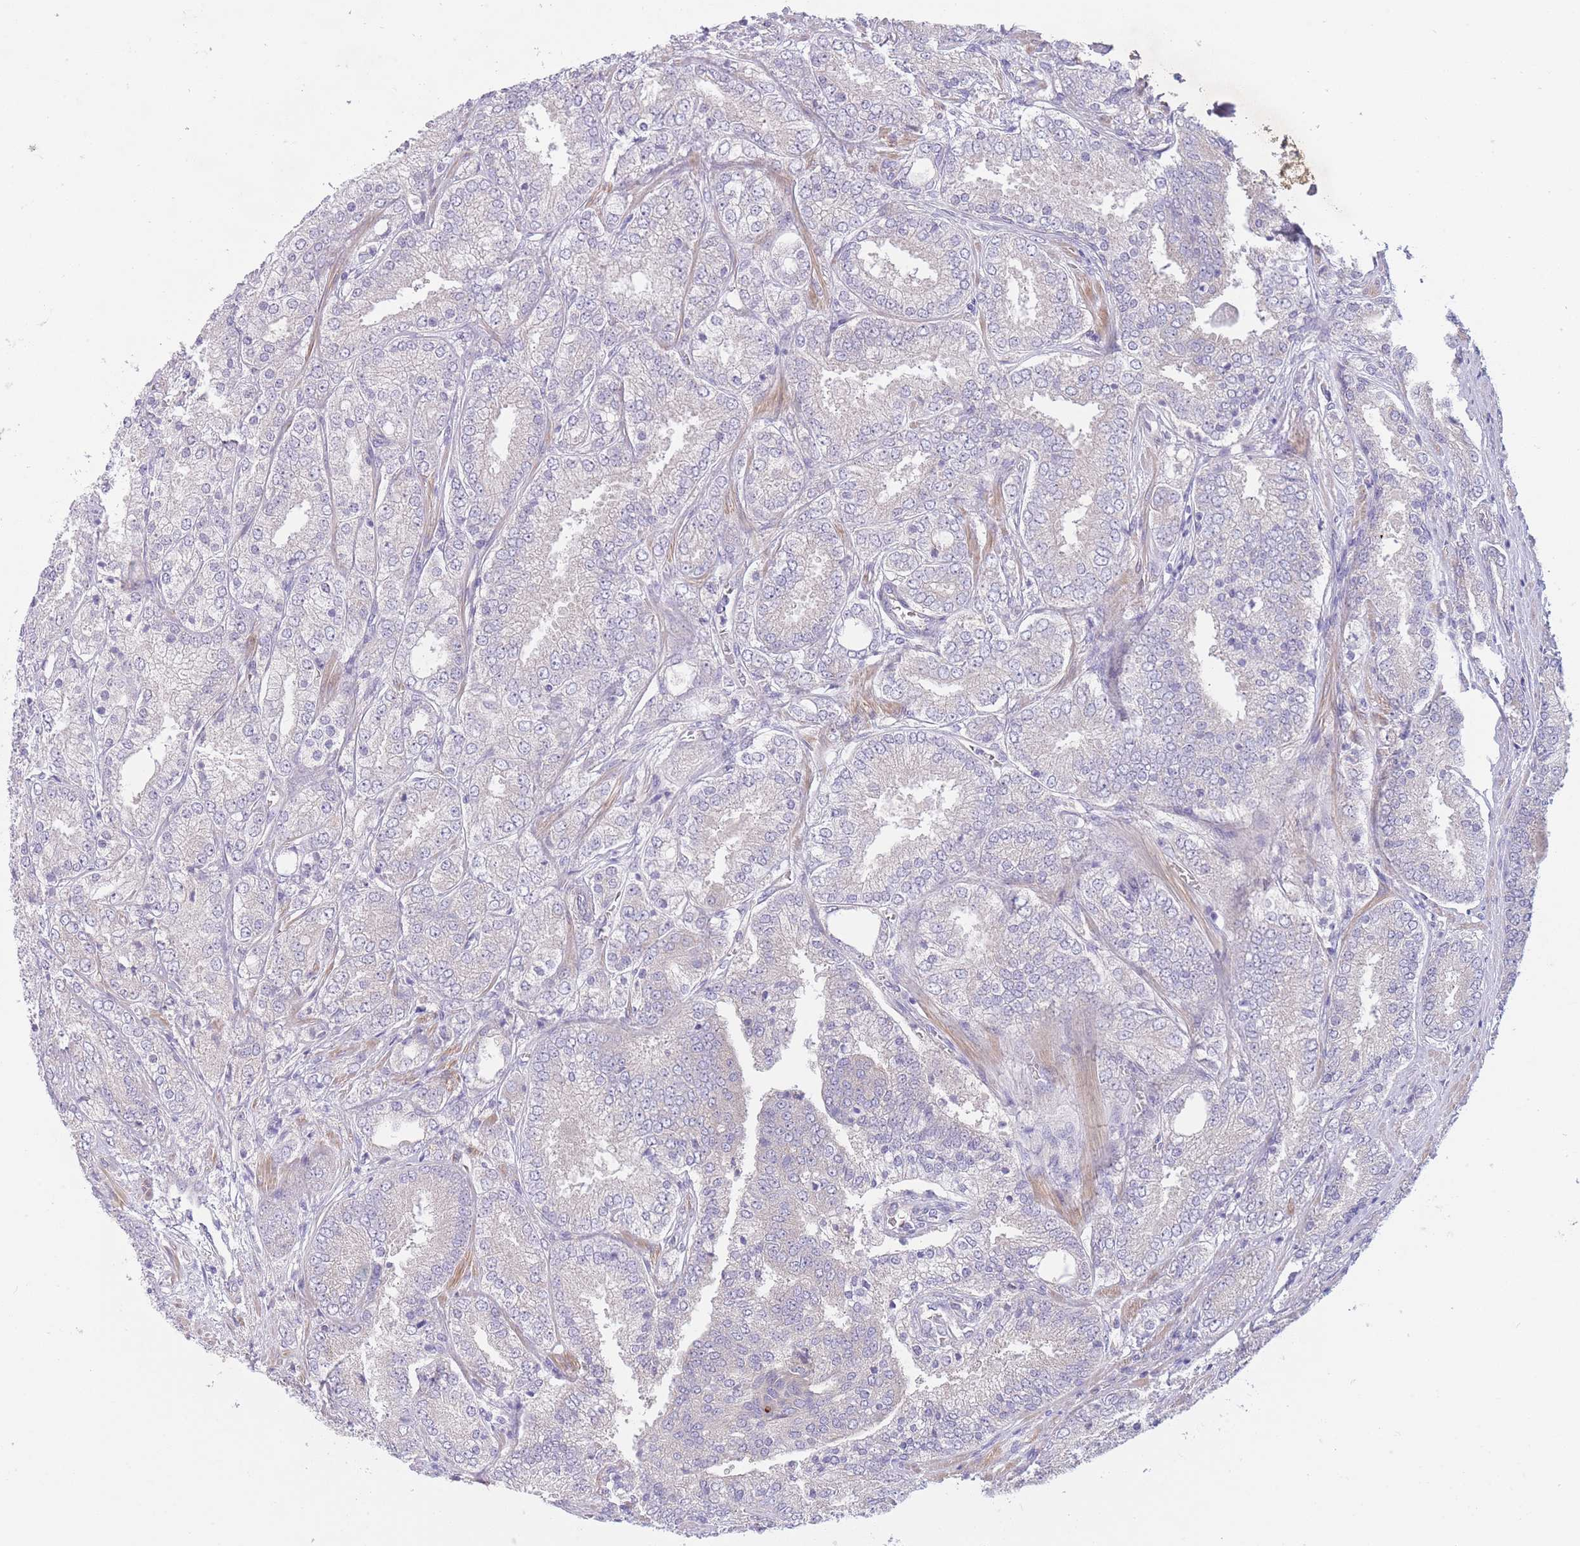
{"staining": {"intensity": "negative", "quantity": "none", "location": "none"}, "tissue": "prostate cancer", "cell_type": "Tumor cells", "image_type": "cancer", "snomed": [{"axis": "morphology", "description": "Adenocarcinoma, High grade"}, {"axis": "topography", "description": "Prostate"}], "caption": "Immunohistochemistry of human adenocarcinoma (high-grade) (prostate) displays no staining in tumor cells. (Immunohistochemistry, brightfield microscopy, high magnification).", "gene": "PNPLA5", "patient": {"sex": "male", "age": 63}}